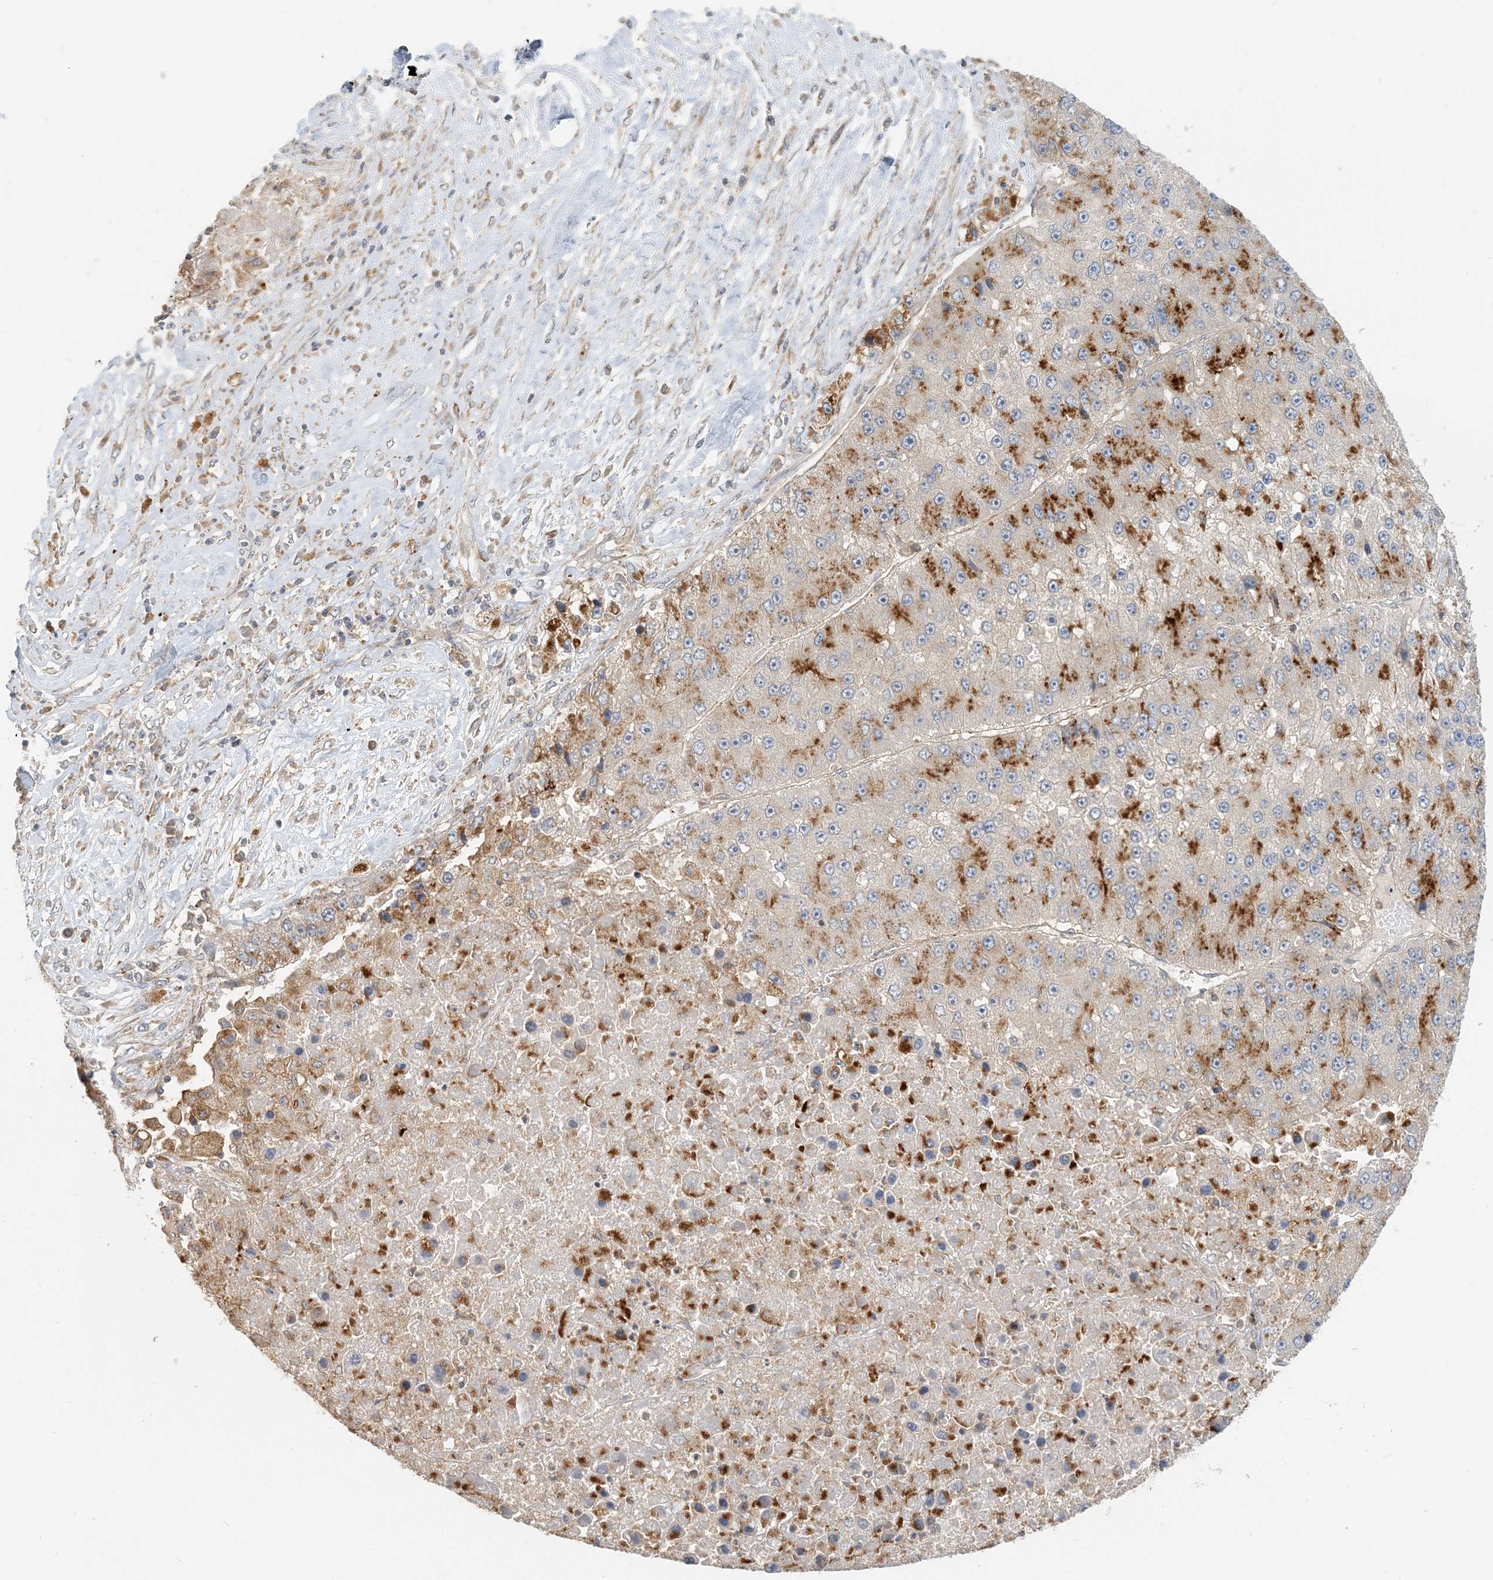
{"staining": {"intensity": "moderate", "quantity": "25%-75%", "location": "cytoplasmic/membranous"}, "tissue": "liver cancer", "cell_type": "Tumor cells", "image_type": "cancer", "snomed": [{"axis": "morphology", "description": "Carcinoma, Hepatocellular, NOS"}, {"axis": "topography", "description": "Liver"}], "caption": "Immunohistochemistry (IHC) micrograph of neoplastic tissue: human liver hepatocellular carcinoma stained using immunohistochemistry (IHC) demonstrates medium levels of moderate protein expression localized specifically in the cytoplasmic/membranous of tumor cells, appearing as a cytoplasmic/membranous brown color.", "gene": "SPPL2A", "patient": {"sex": "female", "age": 73}}